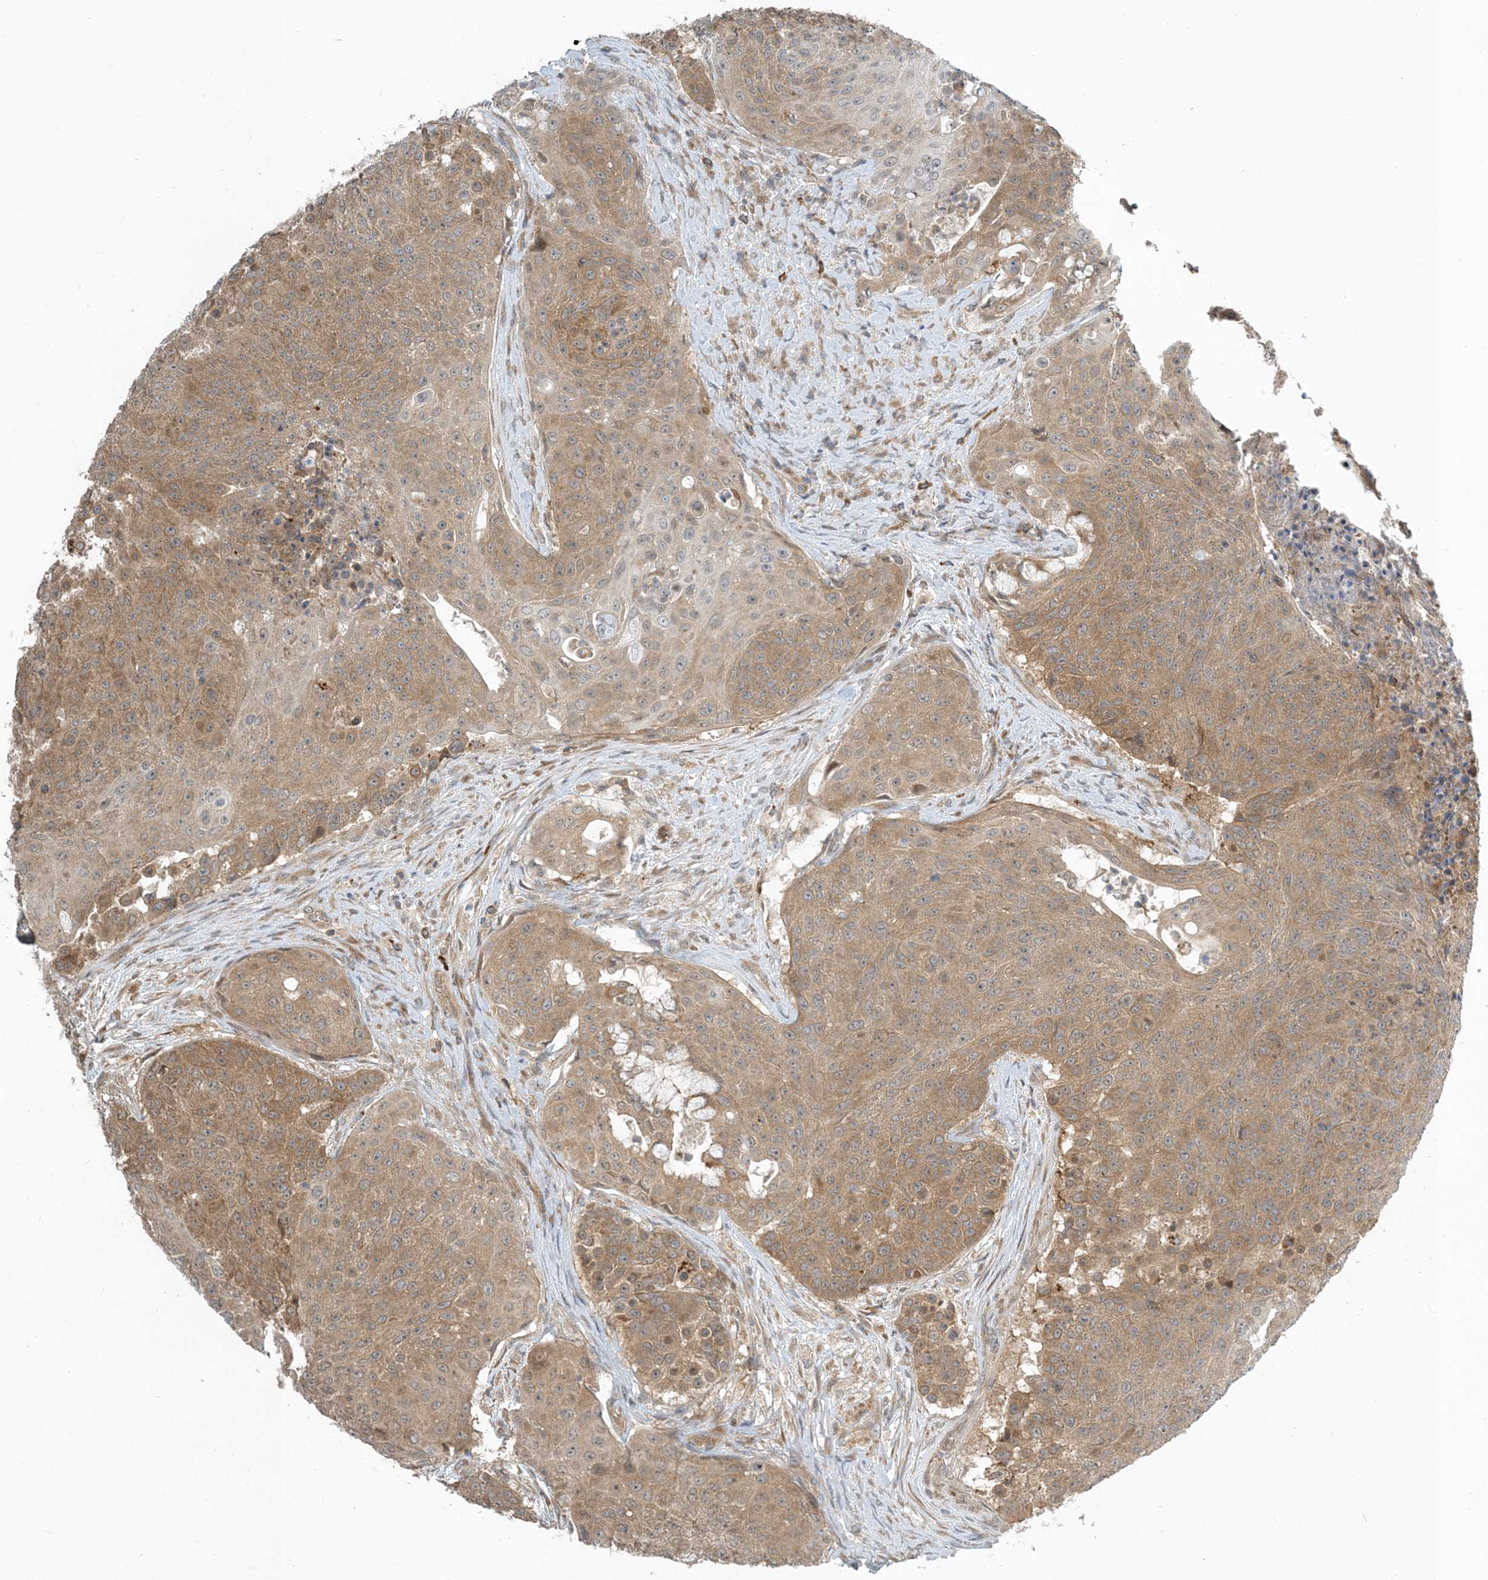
{"staining": {"intensity": "moderate", "quantity": ">75%", "location": "cytoplasmic/membranous"}, "tissue": "urothelial cancer", "cell_type": "Tumor cells", "image_type": "cancer", "snomed": [{"axis": "morphology", "description": "Urothelial carcinoma, High grade"}, {"axis": "topography", "description": "Urinary bladder"}], "caption": "Approximately >75% of tumor cells in high-grade urothelial carcinoma demonstrate moderate cytoplasmic/membranous protein staining as visualized by brown immunohistochemical staining.", "gene": "ZBTB3", "patient": {"sex": "female", "age": 63}}